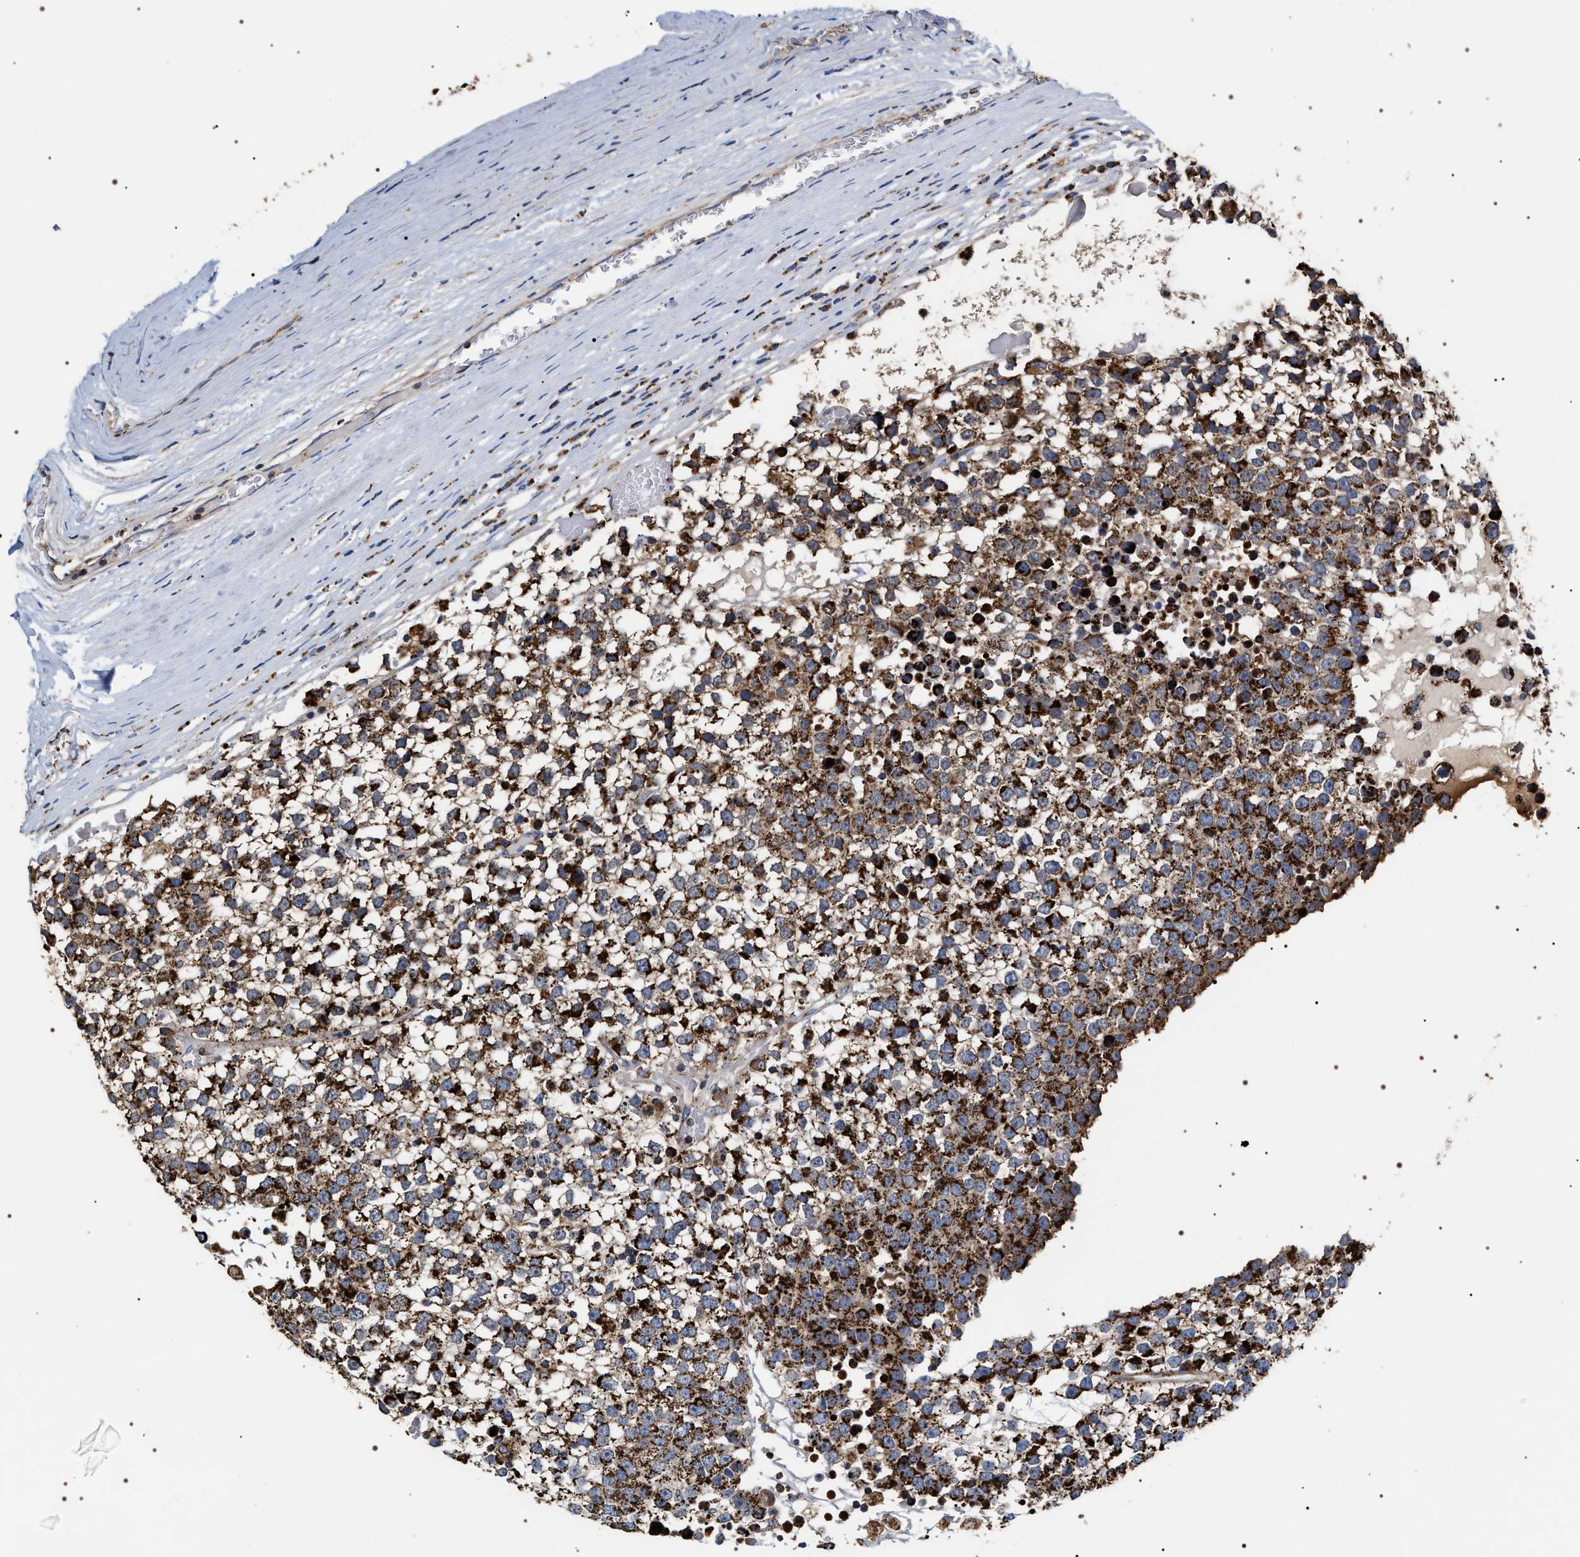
{"staining": {"intensity": "strong", "quantity": ">75%", "location": "cytoplasmic/membranous"}, "tissue": "testis cancer", "cell_type": "Tumor cells", "image_type": "cancer", "snomed": [{"axis": "morphology", "description": "Seminoma, NOS"}, {"axis": "topography", "description": "Testis"}], "caption": "Immunohistochemical staining of testis seminoma exhibits high levels of strong cytoplasmic/membranous expression in approximately >75% of tumor cells. Immunohistochemistry stains the protein in brown and the nuclei are stained blue.", "gene": "COG5", "patient": {"sex": "male", "age": 65}}